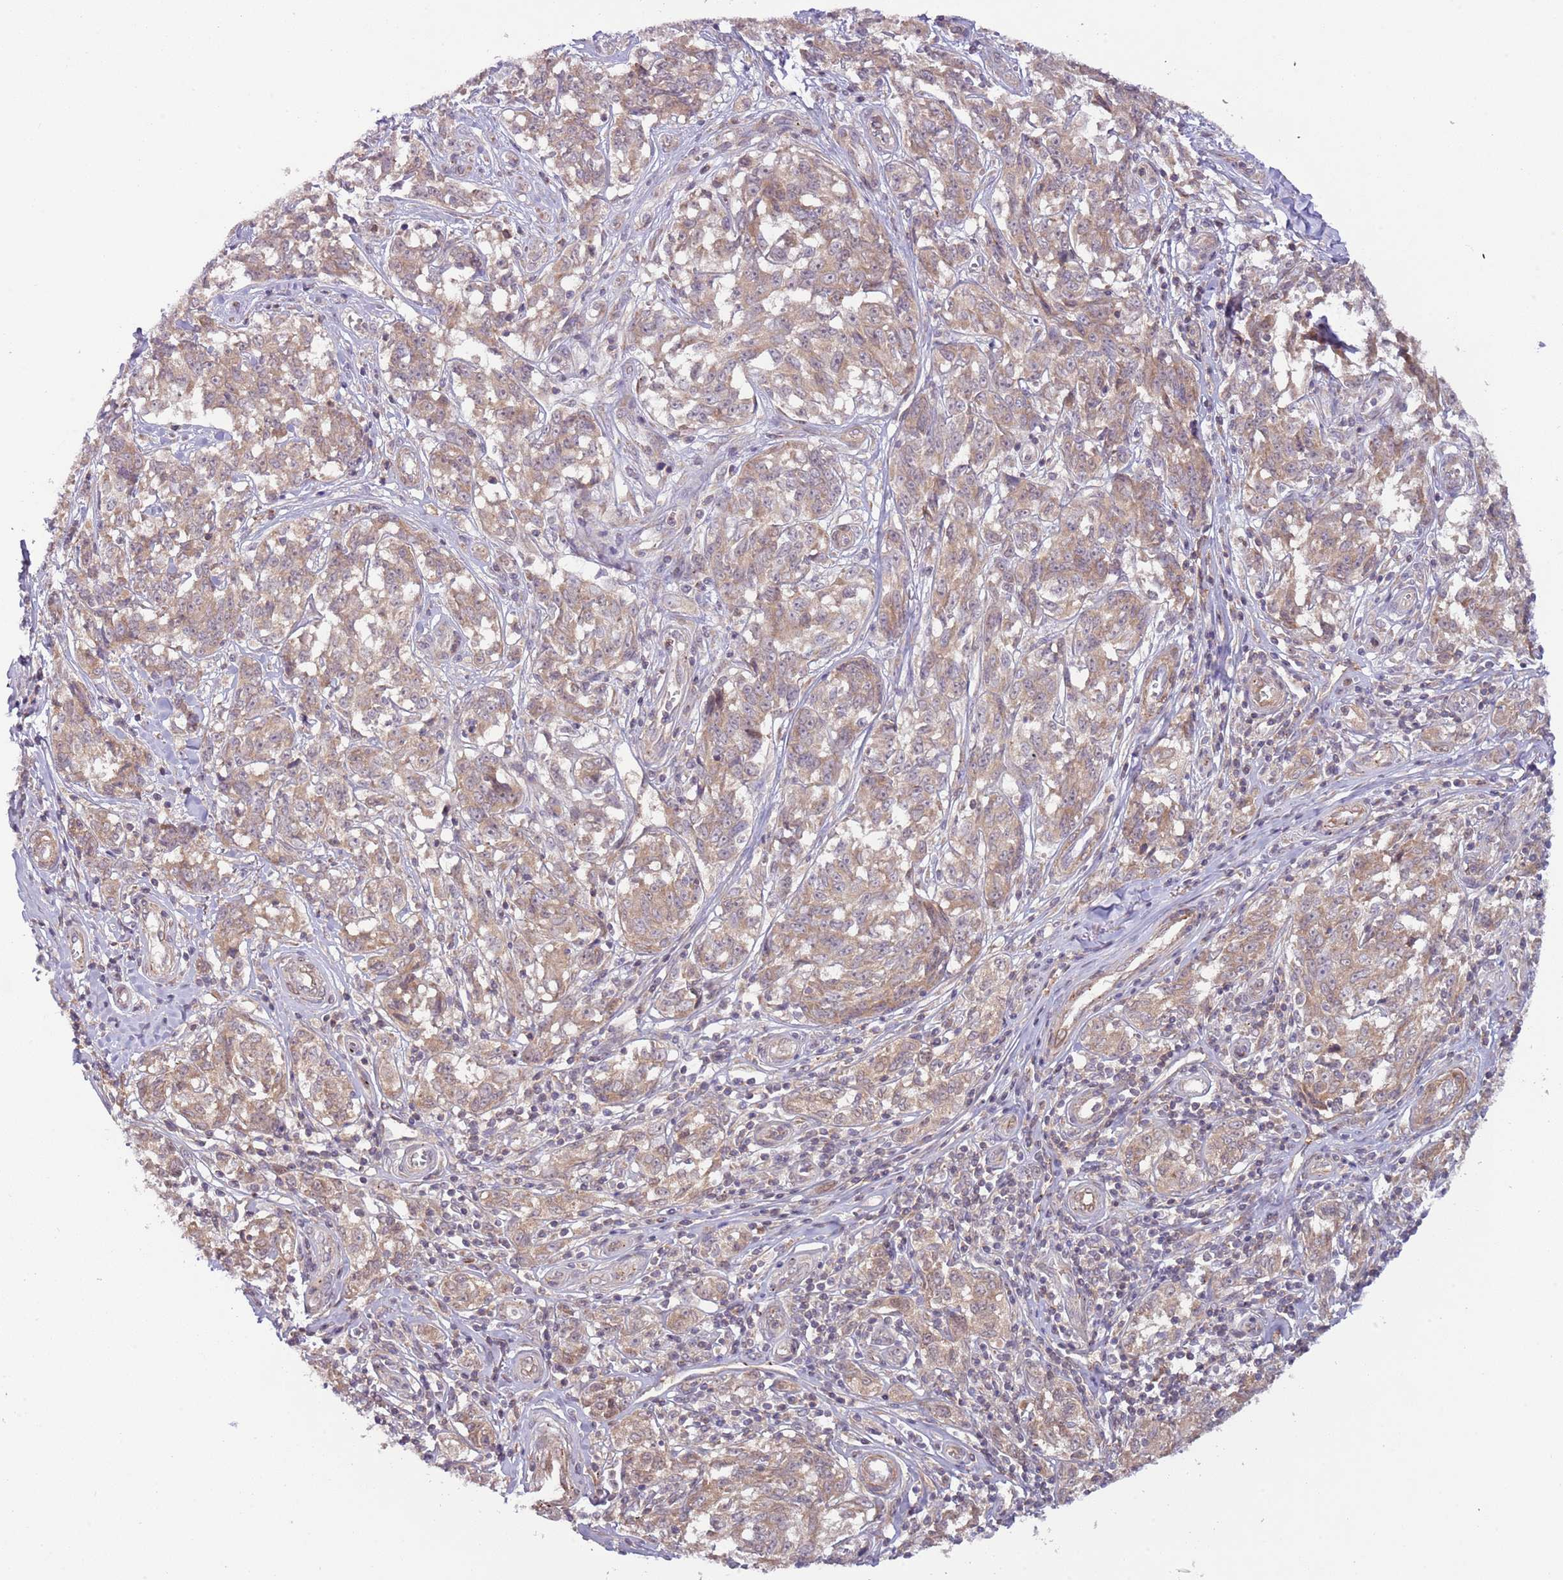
{"staining": {"intensity": "weak", "quantity": ">75%", "location": "cytoplasmic/membranous"}, "tissue": "melanoma", "cell_type": "Tumor cells", "image_type": "cancer", "snomed": [{"axis": "morphology", "description": "Normal tissue, NOS"}, {"axis": "morphology", "description": "Malignant melanoma, NOS"}, {"axis": "topography", "description": "Skin"}], "caption": "About >75% of tumor cells in human malignant melanoma display weak cytoplasmic/membranous protein positivity as visualized by brown immunohistochemical staining.", "gene": "DTD2", "patient": {"sex": "female", "age": 64}}